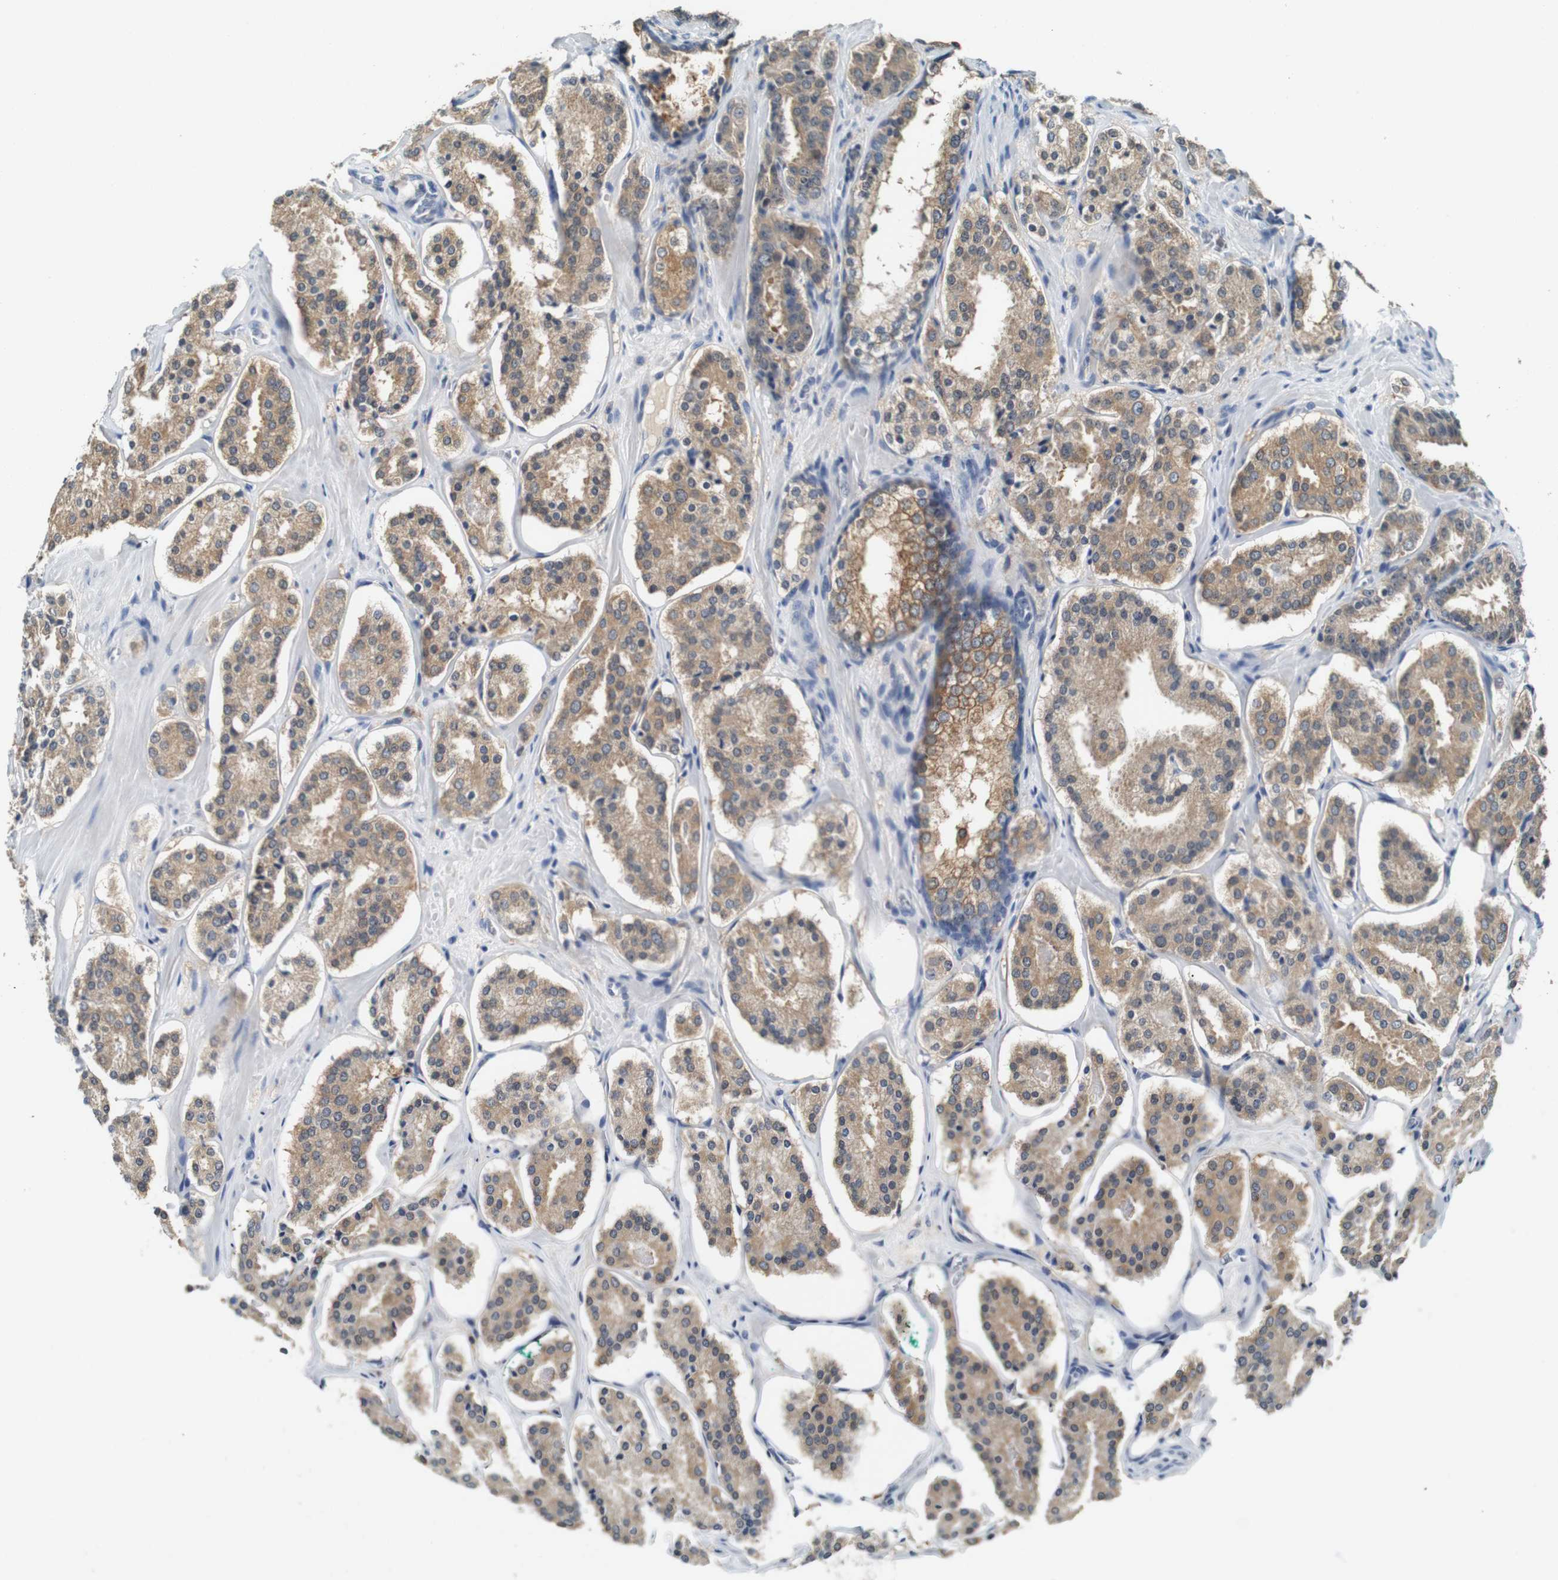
{"staining": {"intensity": "moderate", "quantity": ">75%", "location": "cytoplasmic/membranous"}, "tissue": "prostate cancer", "cell_type": "Tumor cells", "image_type": "cancer", "snomed": [{"axis": "morphology", "description": "Adenocarcinoma, High grade"}, {"axis": "topography", "description": "Prostate"}], "caption": "Immunohistochemical staining of human prostate adenocarcinoma (high-grade) demonstrates moderate cytoplasmic/membranous protein staining in about >75% of tumor cells.", "gene": "NEBL", "patient": {"sex": "male", "age": 60}}